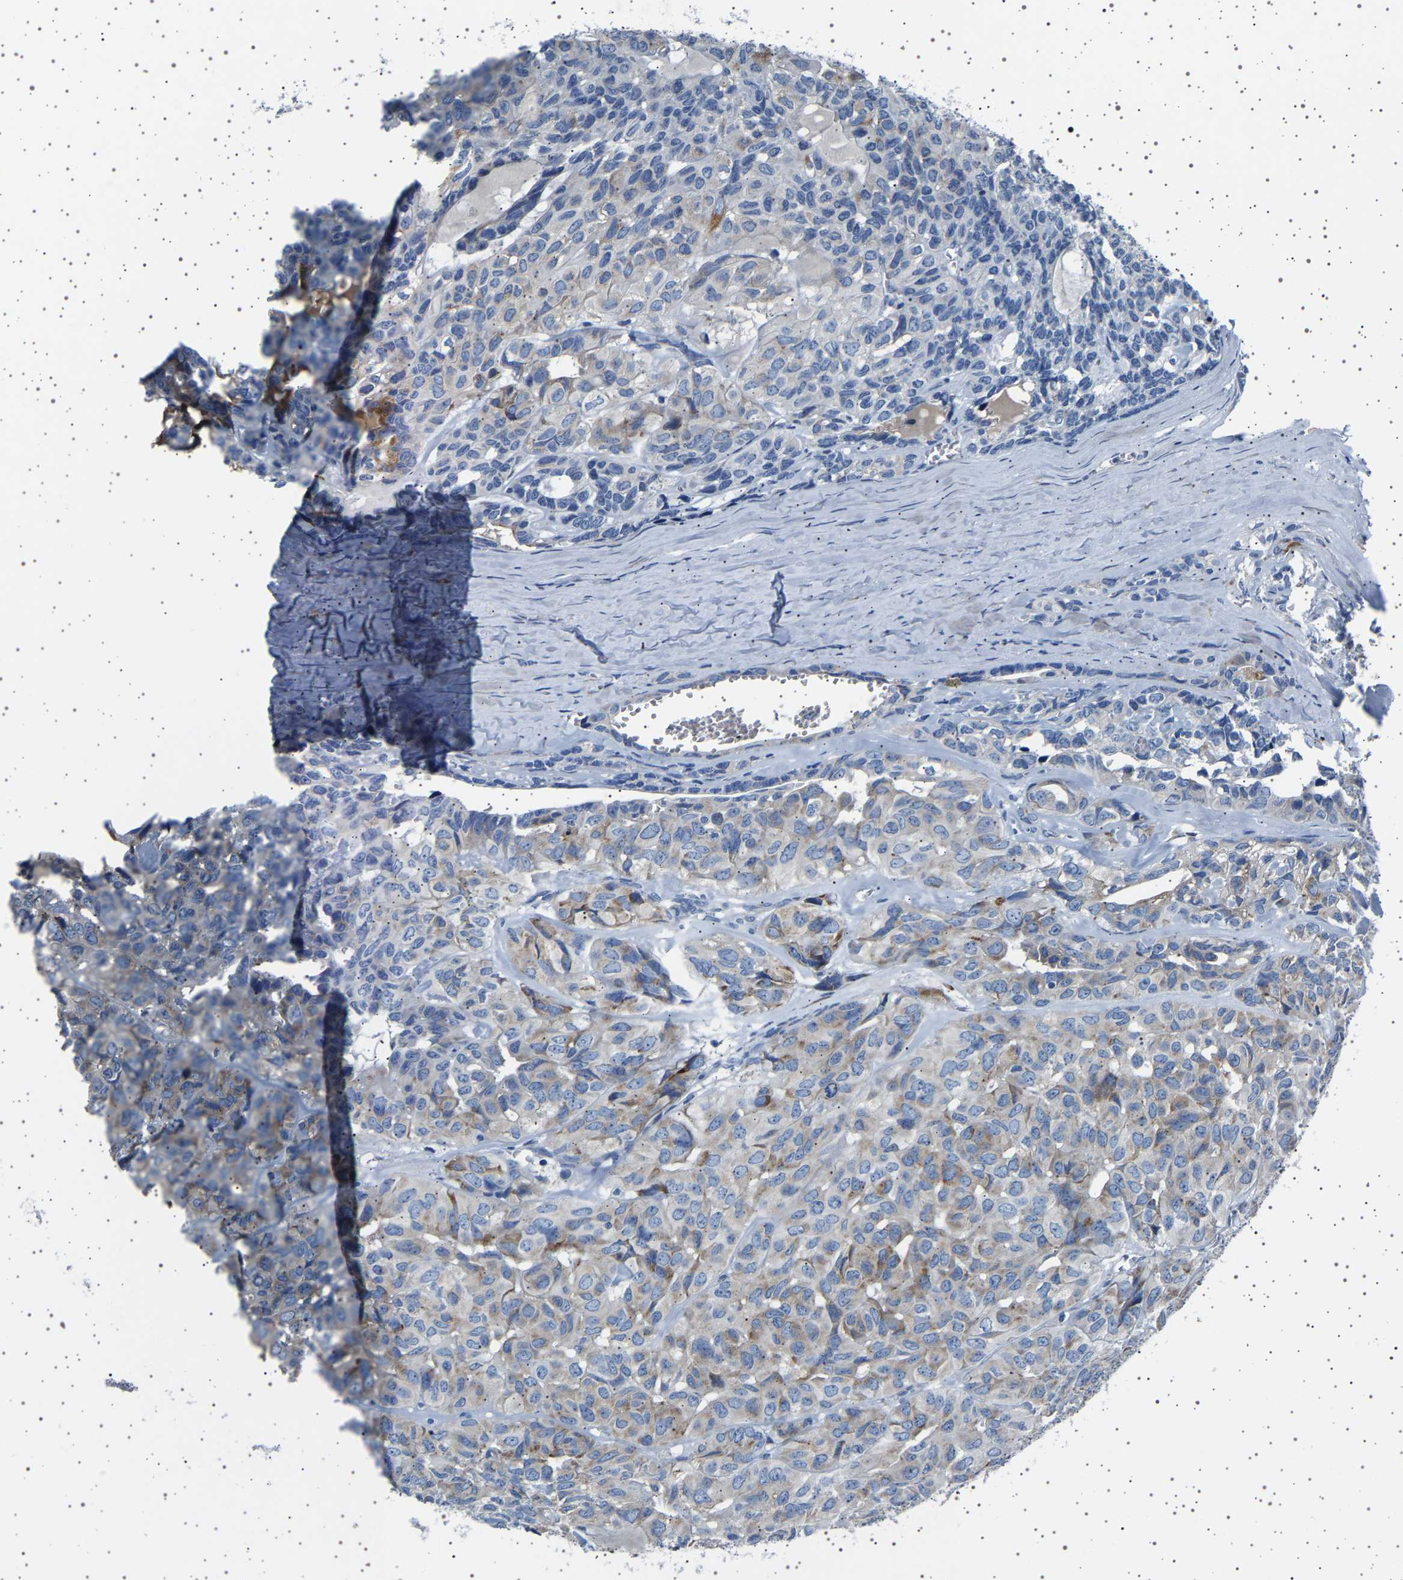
{"staining": {"intensity": "moderate", "quantity": "25%-75%", "location": "cytoplasmic/membranous"}, "tissue": "head and neck cancer", "cell_type": "Tumor cells", "image_type": "cancer", "snomed": [{"axis": "morphology", "description": "Adenocarcinoma, NOS"}, {"axis": "topography", "description": "Salivary gland, NOS"}, {"axis": "topography", "description": "Head-Neck"}], "caption": "Head and neck cancer (adenocarcinoma) tissue shows moderate cytoplasmic/membranous staining in approximately 25%-75% of tumor cells, visualized by immunohistochemistry.", "gene": "FTCD", "patient": {"sex": "female", "age": 76}}